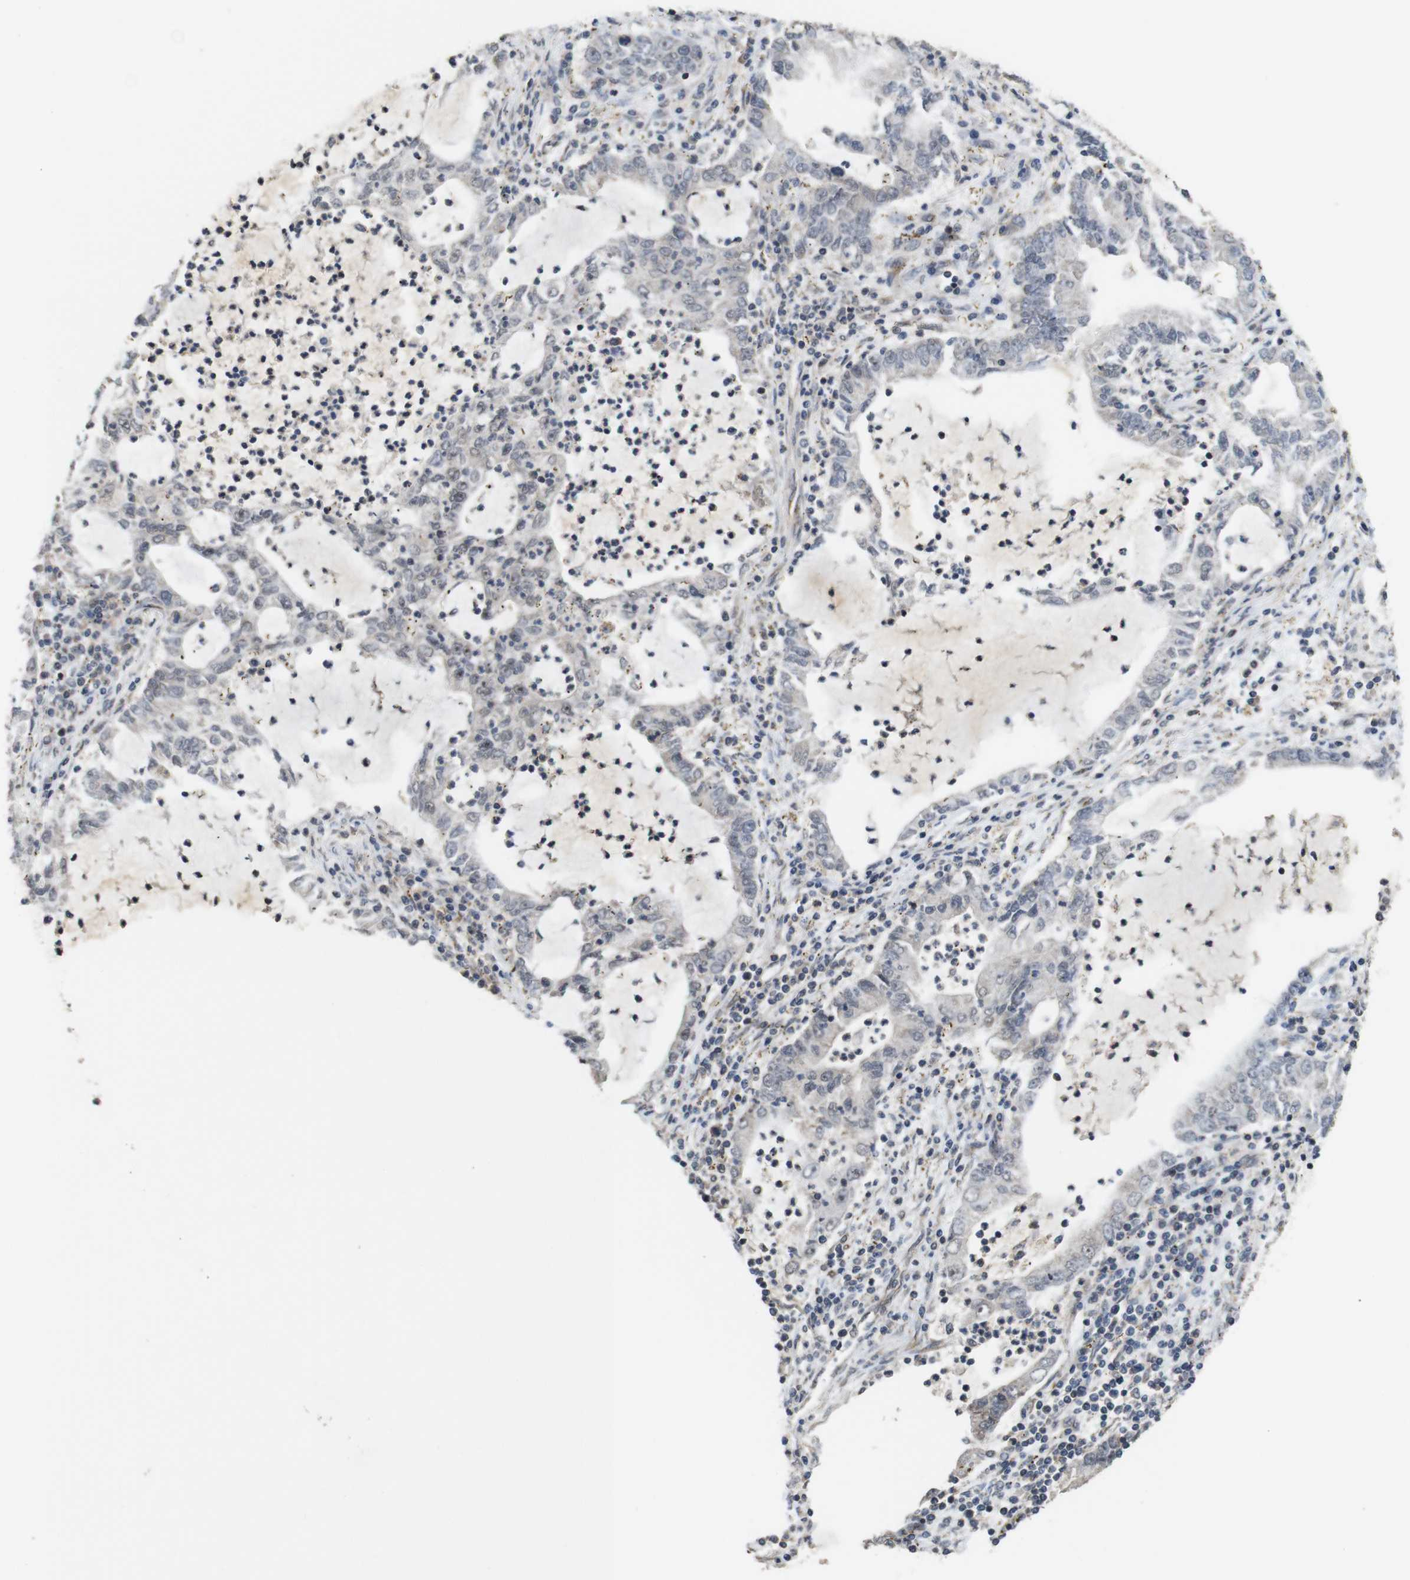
{"staining": {"intensity": "negative", "quantity": "none", "location": "none"}, "tissue": "lung cancer", "cell_type": "Tumor cells", "image_type": "cancer", "snomed": [{"axis": "morphology", "description": "Adenocarcinoma, NOS"}, {"axis": "topography", "description": "Lung"}], "caption": "A micrograph of lung adenocarcinoma stained for a protein demonstrates no brown staining in tumor cells.", "gene": "EFCAB14", "patient": {"sex": "female", "age": 51}}